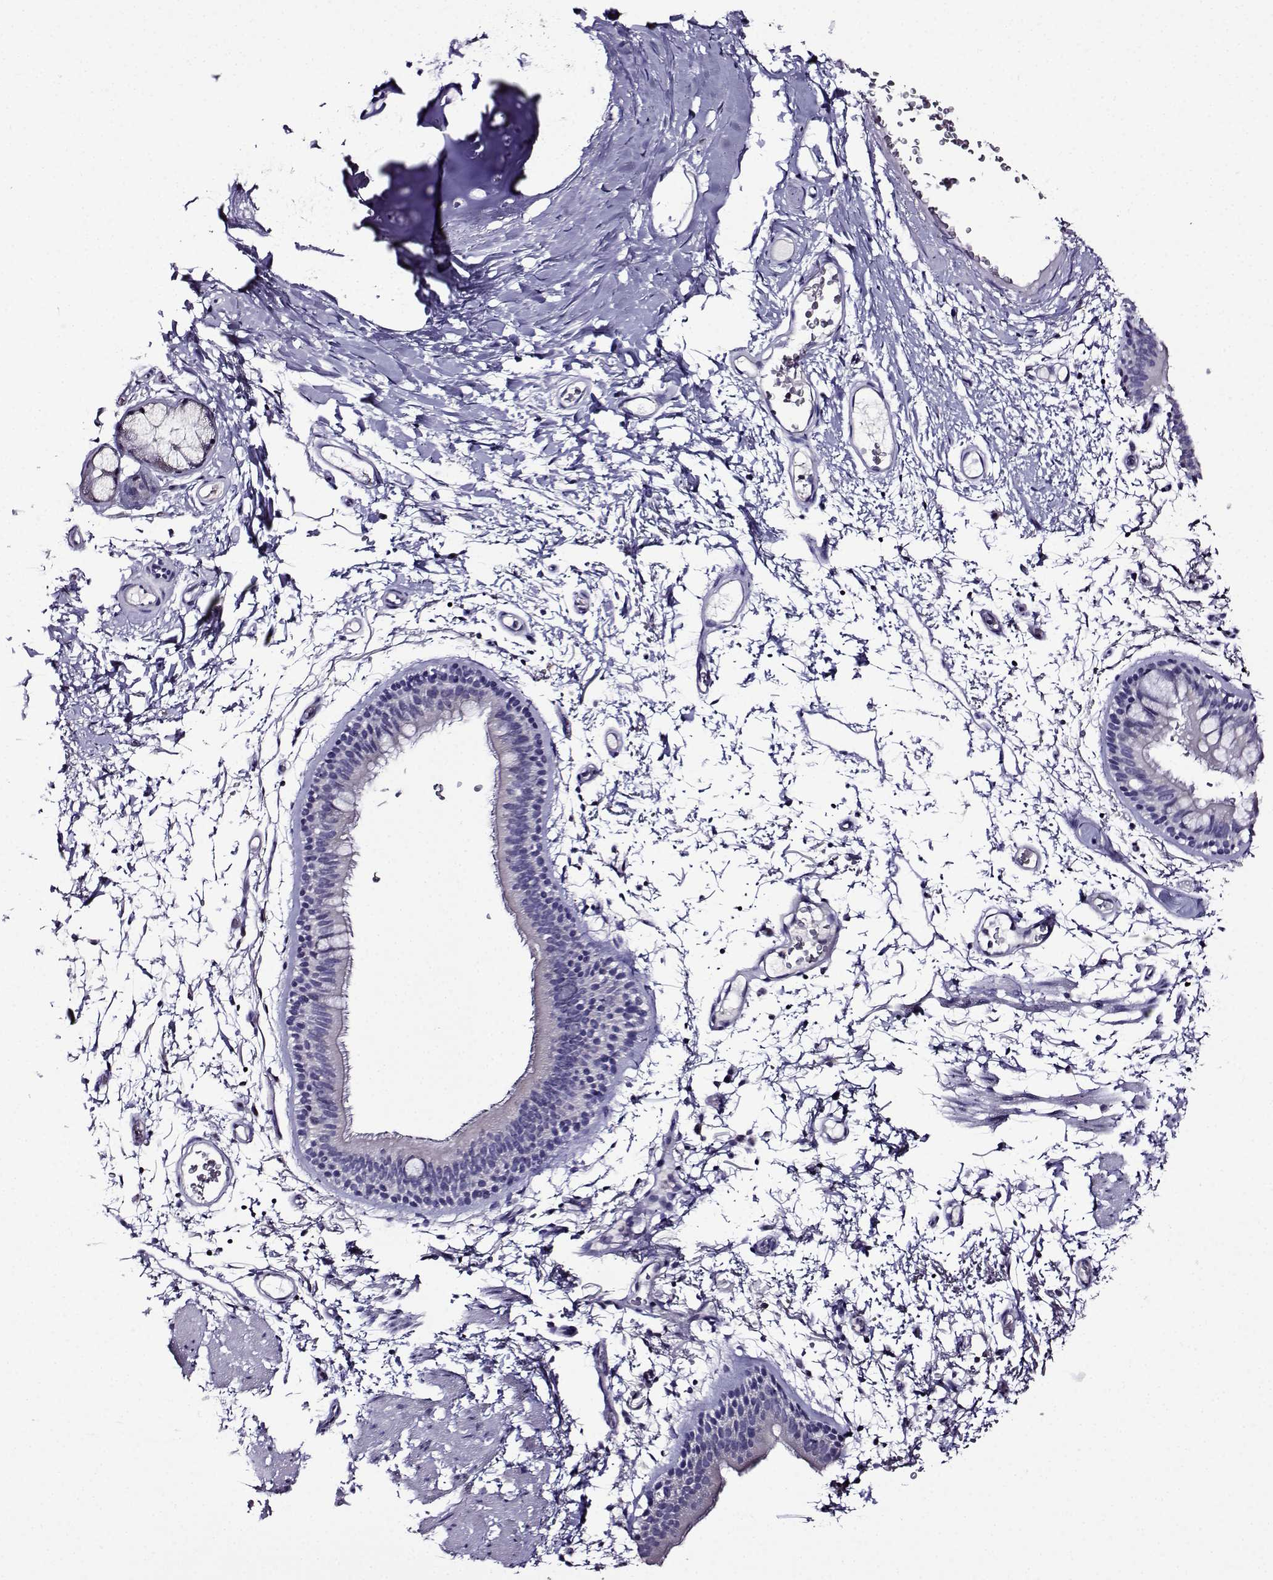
{"staining": {"intensity": "negative", "quantity": "none", "location": "none"}, "tissue": "bronchus", "cell_type": "Respiratory epithelial cells", "image_type": "normal", "snomed": [{"axis": "morphology", "description": "Normal tissue, NOS"}, {"axis": "topography", "description": "Lymph node"}, {"axis": "topography", "description": "Bronchus"}], "caption": "The histopathology image demonstrates no significant staining in respiratory epithelial cells of bronchus.", "gene": "TMEM266", "patient": {"sex": "female", "age": 70}}